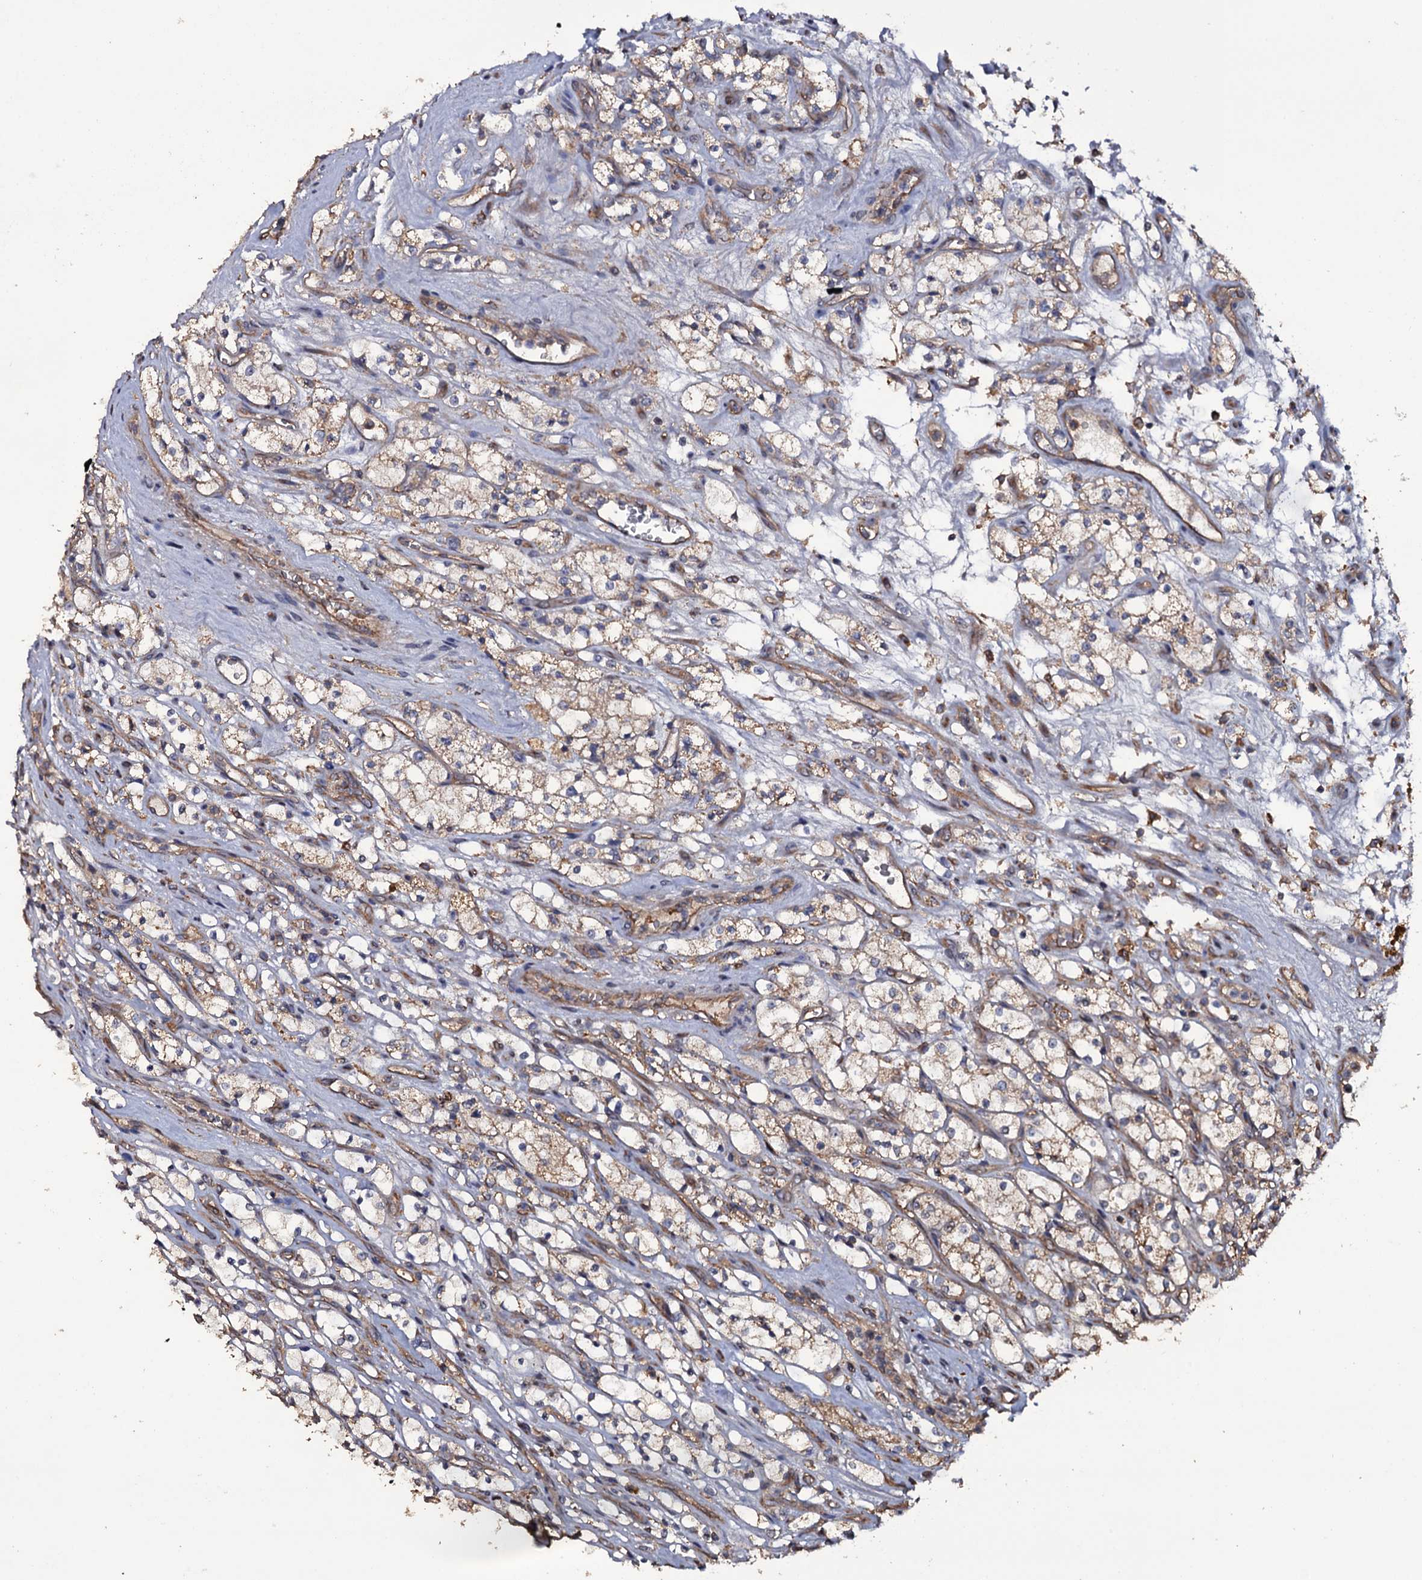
{"staining": {"intensity": "weak", "quantity": ">75%", "location": "cytoplasmic/membranous"}, "tissue": "renal cancer", "cell_type": "Tumor cells", "image_type": "cancer", "snomed": [{"axis": "morphology", "description": "Adenocarcinoma, NOS"}, {"axis": "topography", "description": "Kidney"}], "caption": "A photomicrograph showing weak cytoplasmic/membranous staining in about >75% of tumor cells in renal cancer, as visualized by brown immunohistochemical staining.", "gene": "TTC23", "patient": {"sex": "female", "age": 69}}